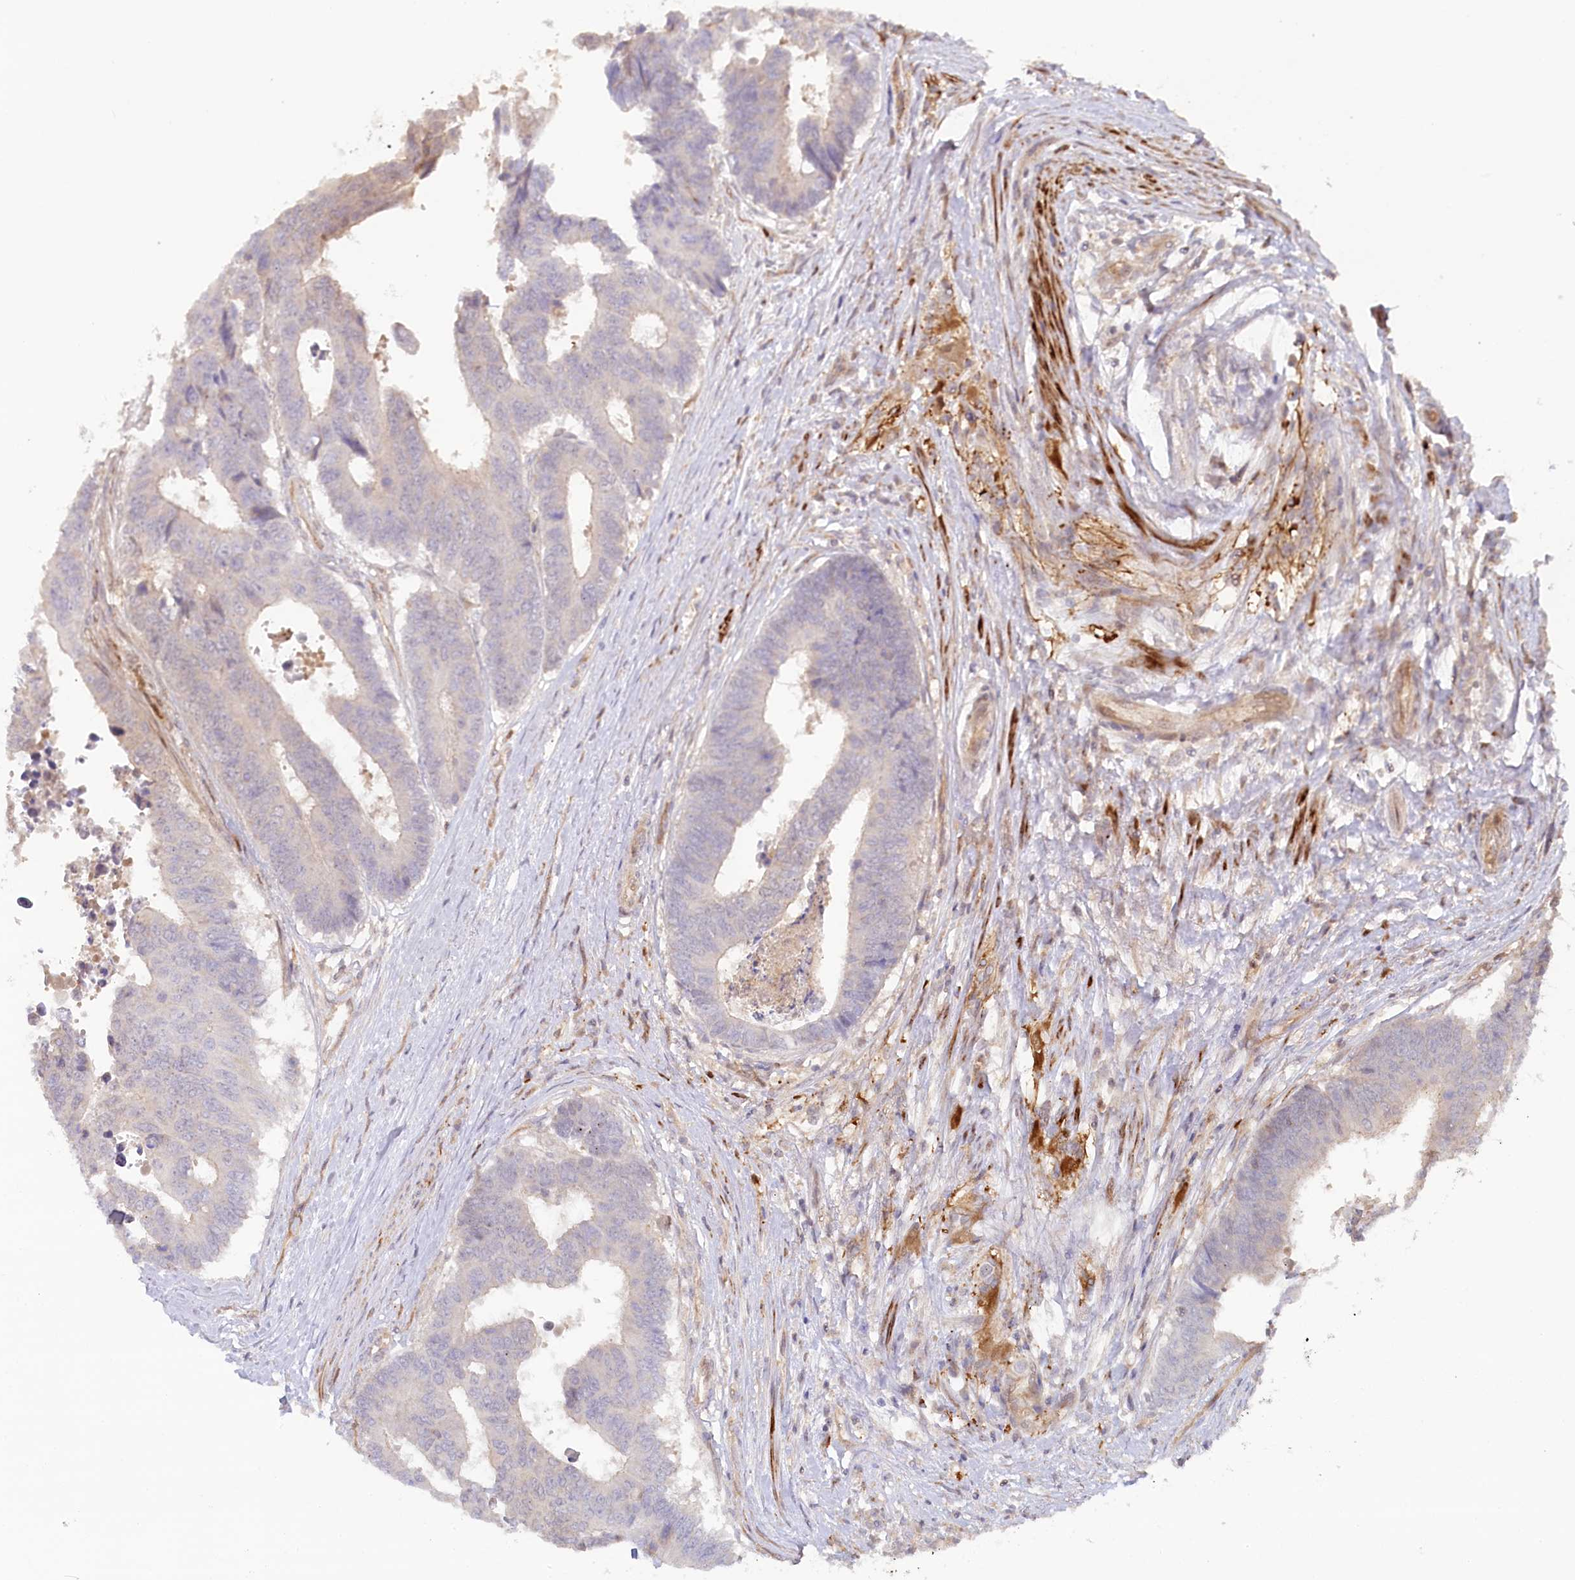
{"staining": {"intensity": "negative", "quantity": "none", "location": "none"}, "tissue": "colorectal cancer", "cell_type": "Tumor cells", "image_type": "cancer", "snomed": [{"axis": "morphology", "description": "Adenocarcinoma, NOS"}, {"axis": "topography", "description": "Rectum"}], "caption": "High magnification brightfield microscopy of adenocarcinoma (colorectal) stained with DAB (brown) and counterstained with hematoxylin (blue): tumor cells show no significant expression.", "gene": "GBE1", "patient": {"sex": "male", "age": 84}}